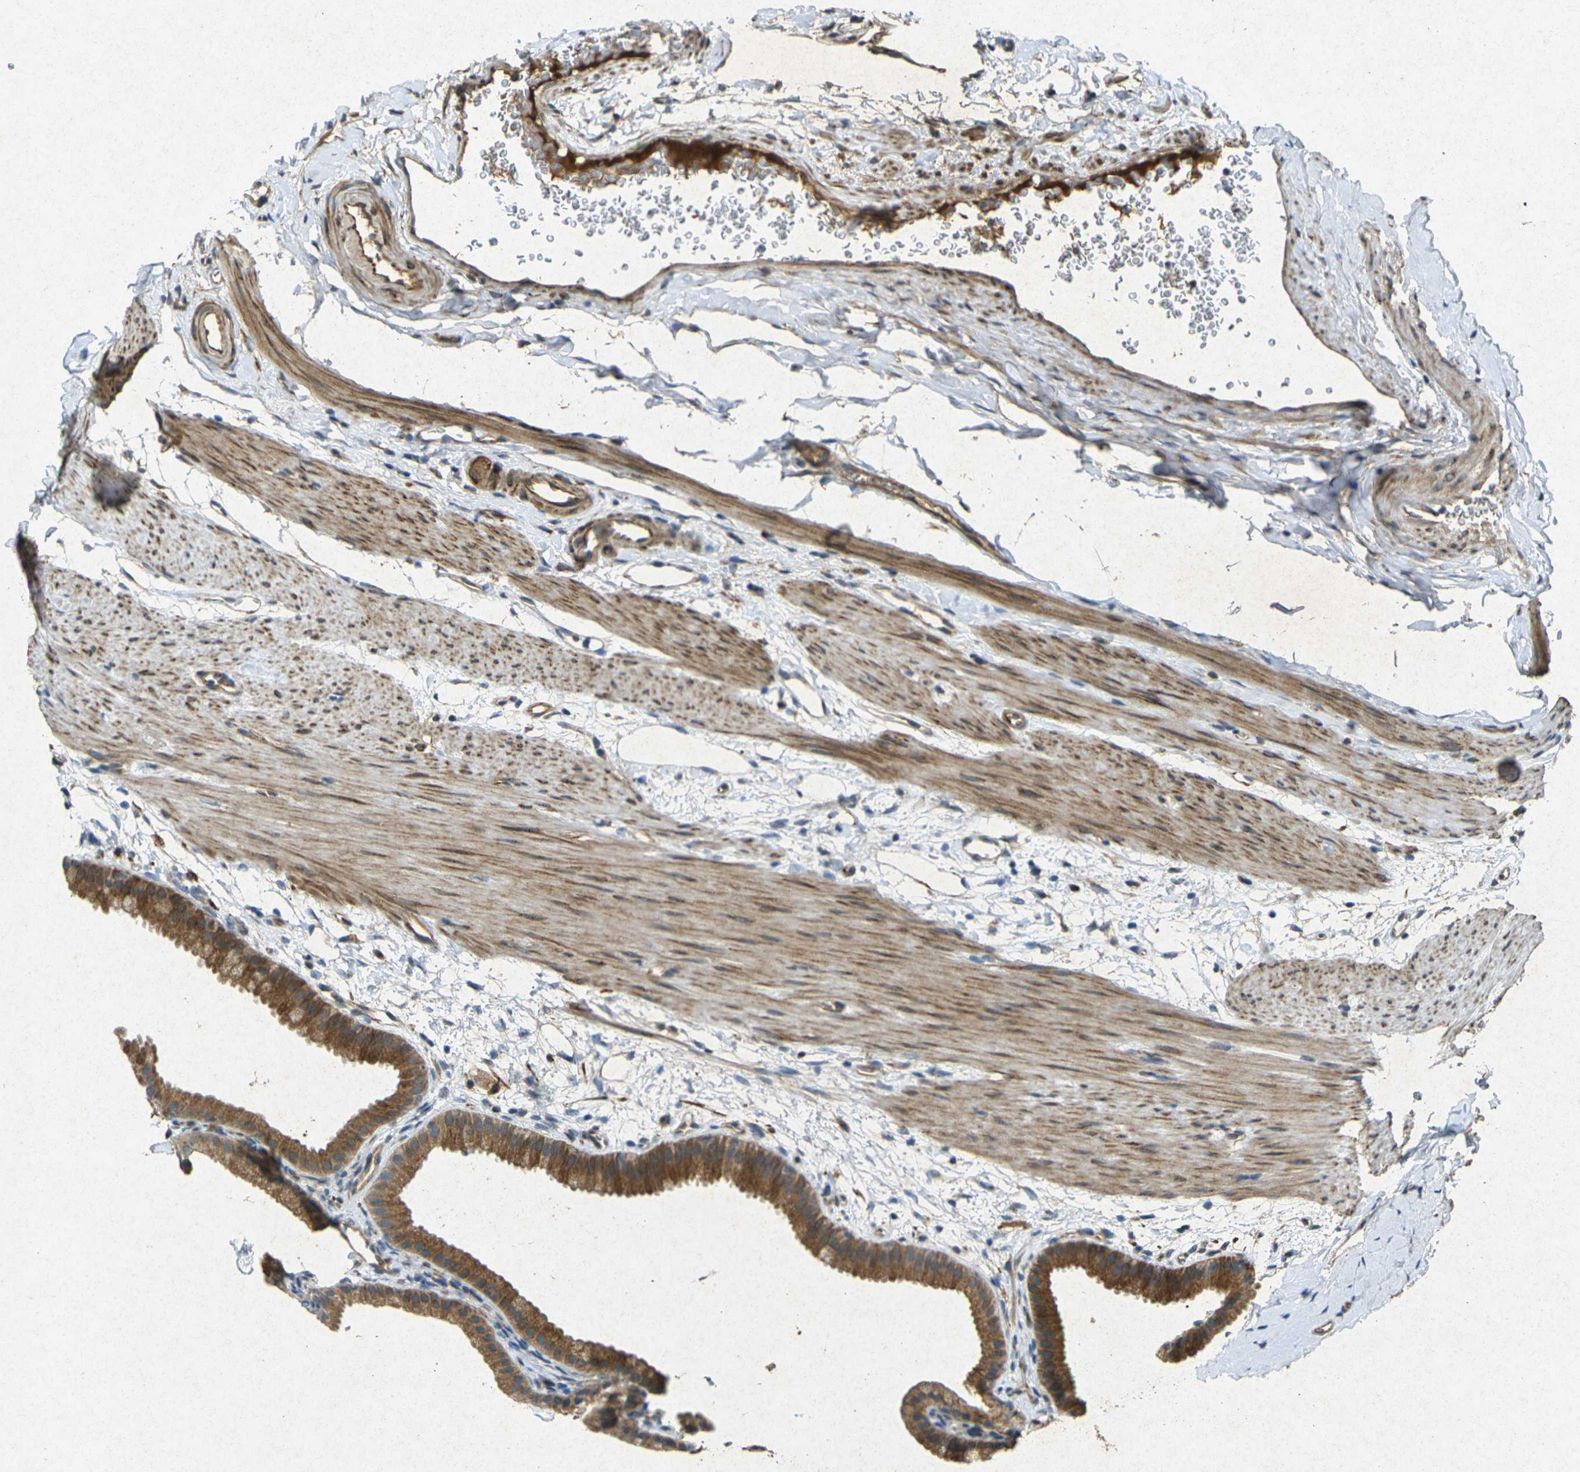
{"staining": {"intensity": "strong", "quantity": ">75%", "location": "cytoplasmic/membranous"}, "tissue": "gallbladder", "cell_type": "Glandular cells", "image_type": "normal", "snomed": [{"axis": "morphology", "description": "Normal tissue, NOS"}, {"axis": "topography", "description": "Gallbladder"}], "caption": "Immunohistochemical staining of normal gallbladder shows strong cytoplasmic/membranous protein staining in about >75% of glandular cells. (brown staining indicates protein expression, while blue staining denotes nuclei).", "gene": "RGMA", "patient": {"sex": "female", "age": 64}}